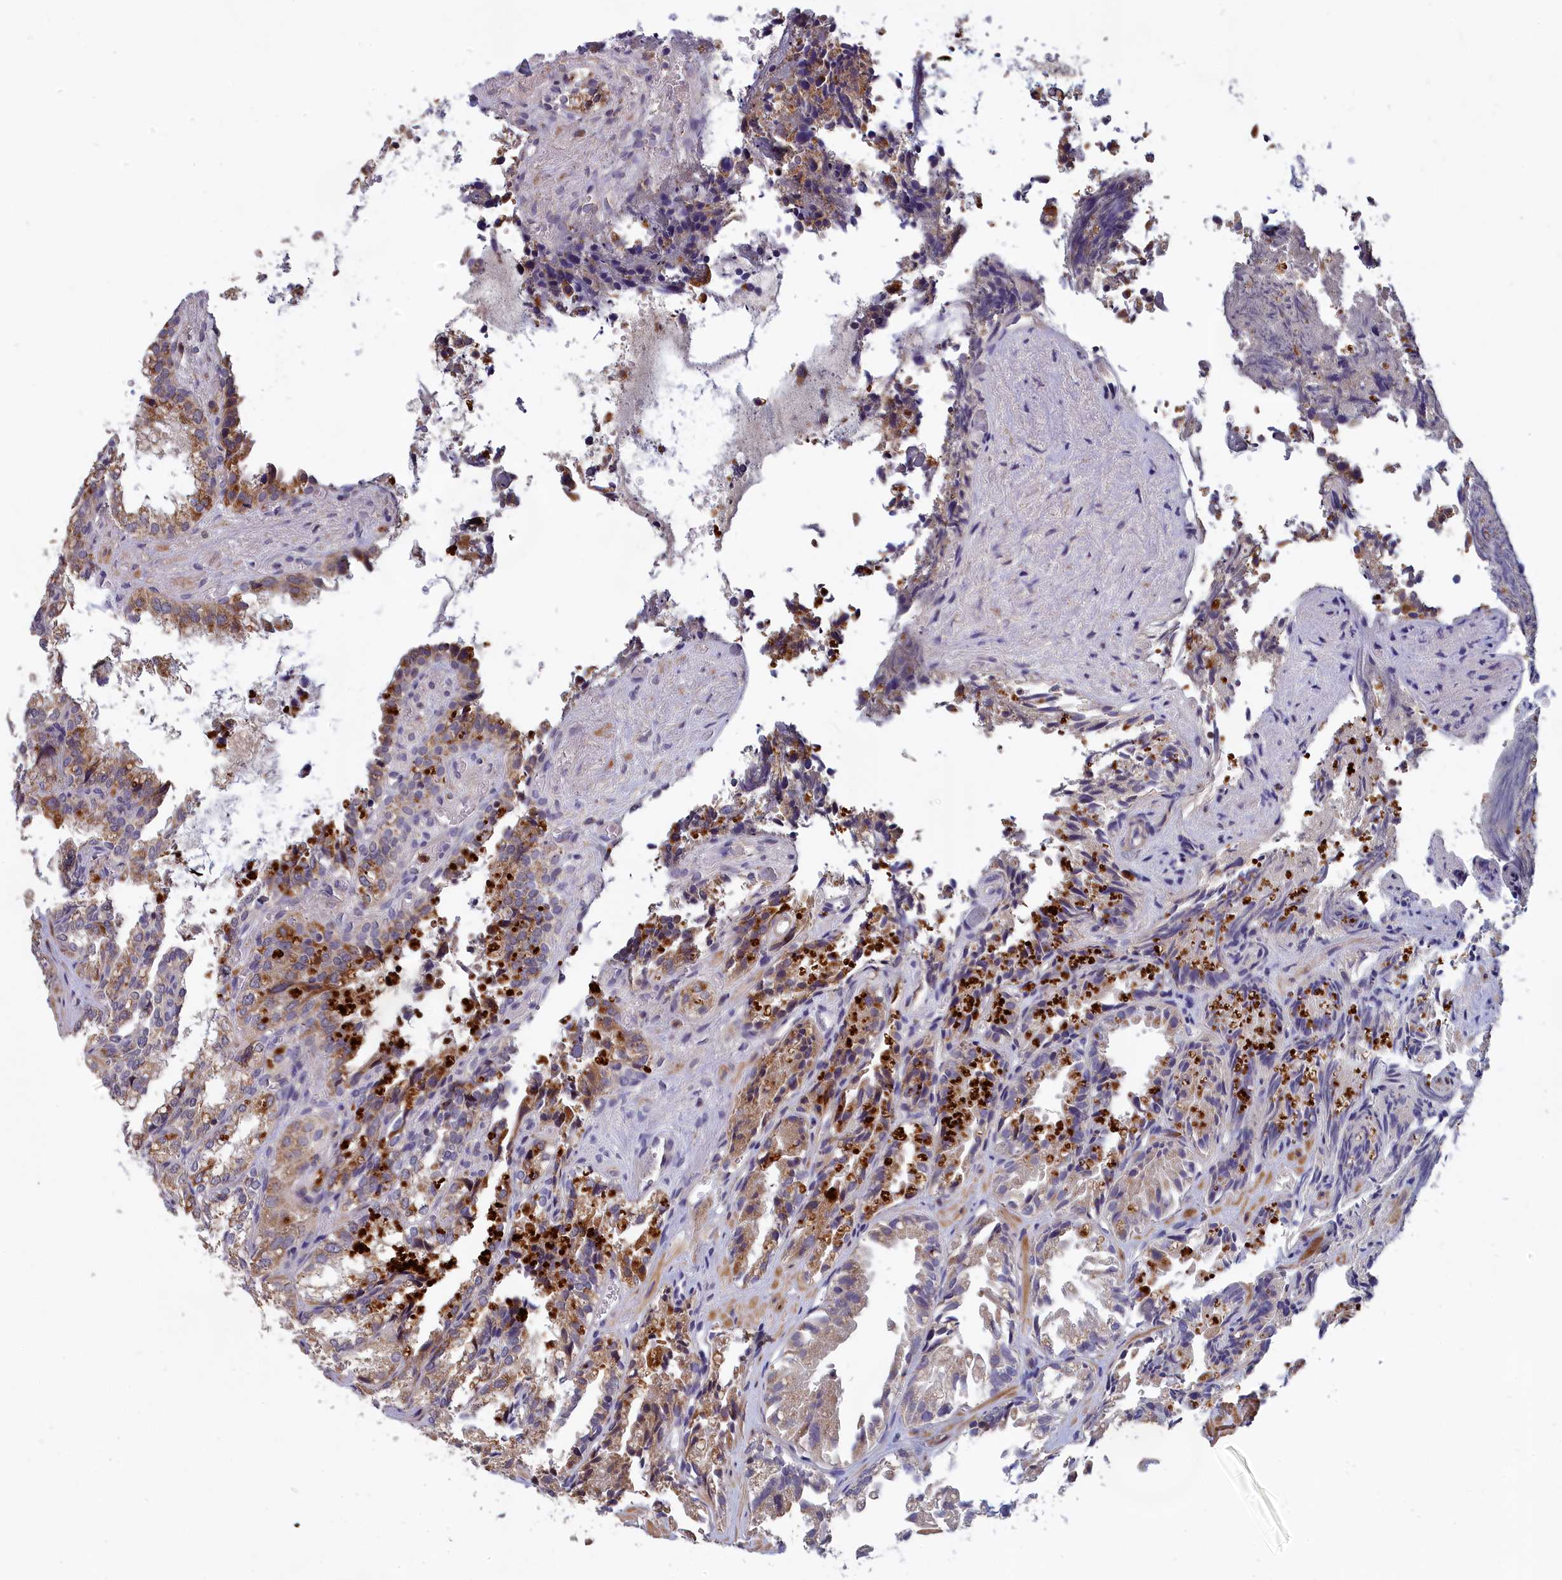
{"staining": {"intensity": "moderate", "quantity": "25%-75%", "location": "cytoplasmic/membranous"}, "tissue": "seminal vesicle", "cell_type": "Glandular cells", "image_type": "normal", "snomed": [{"axis": "morphology", "description": "Normal tissue, NOS"}, {"axis": "topography", "description": "Prostate"}, {"axis": "topography", "description": "Seminal veicle"}], "caption": "DAB (3,3'-diaminobenzidine) immunohistochemical staining of unremarkable seminal vesicle shows moderate cytoplasmic/membranous protein positivity in about 25%-75% of glandular cells. (IHC, brightfield microscopy, high magnification).", "gene": "EPB41L4B", "patient": {"sex": "male", "age": 51}}